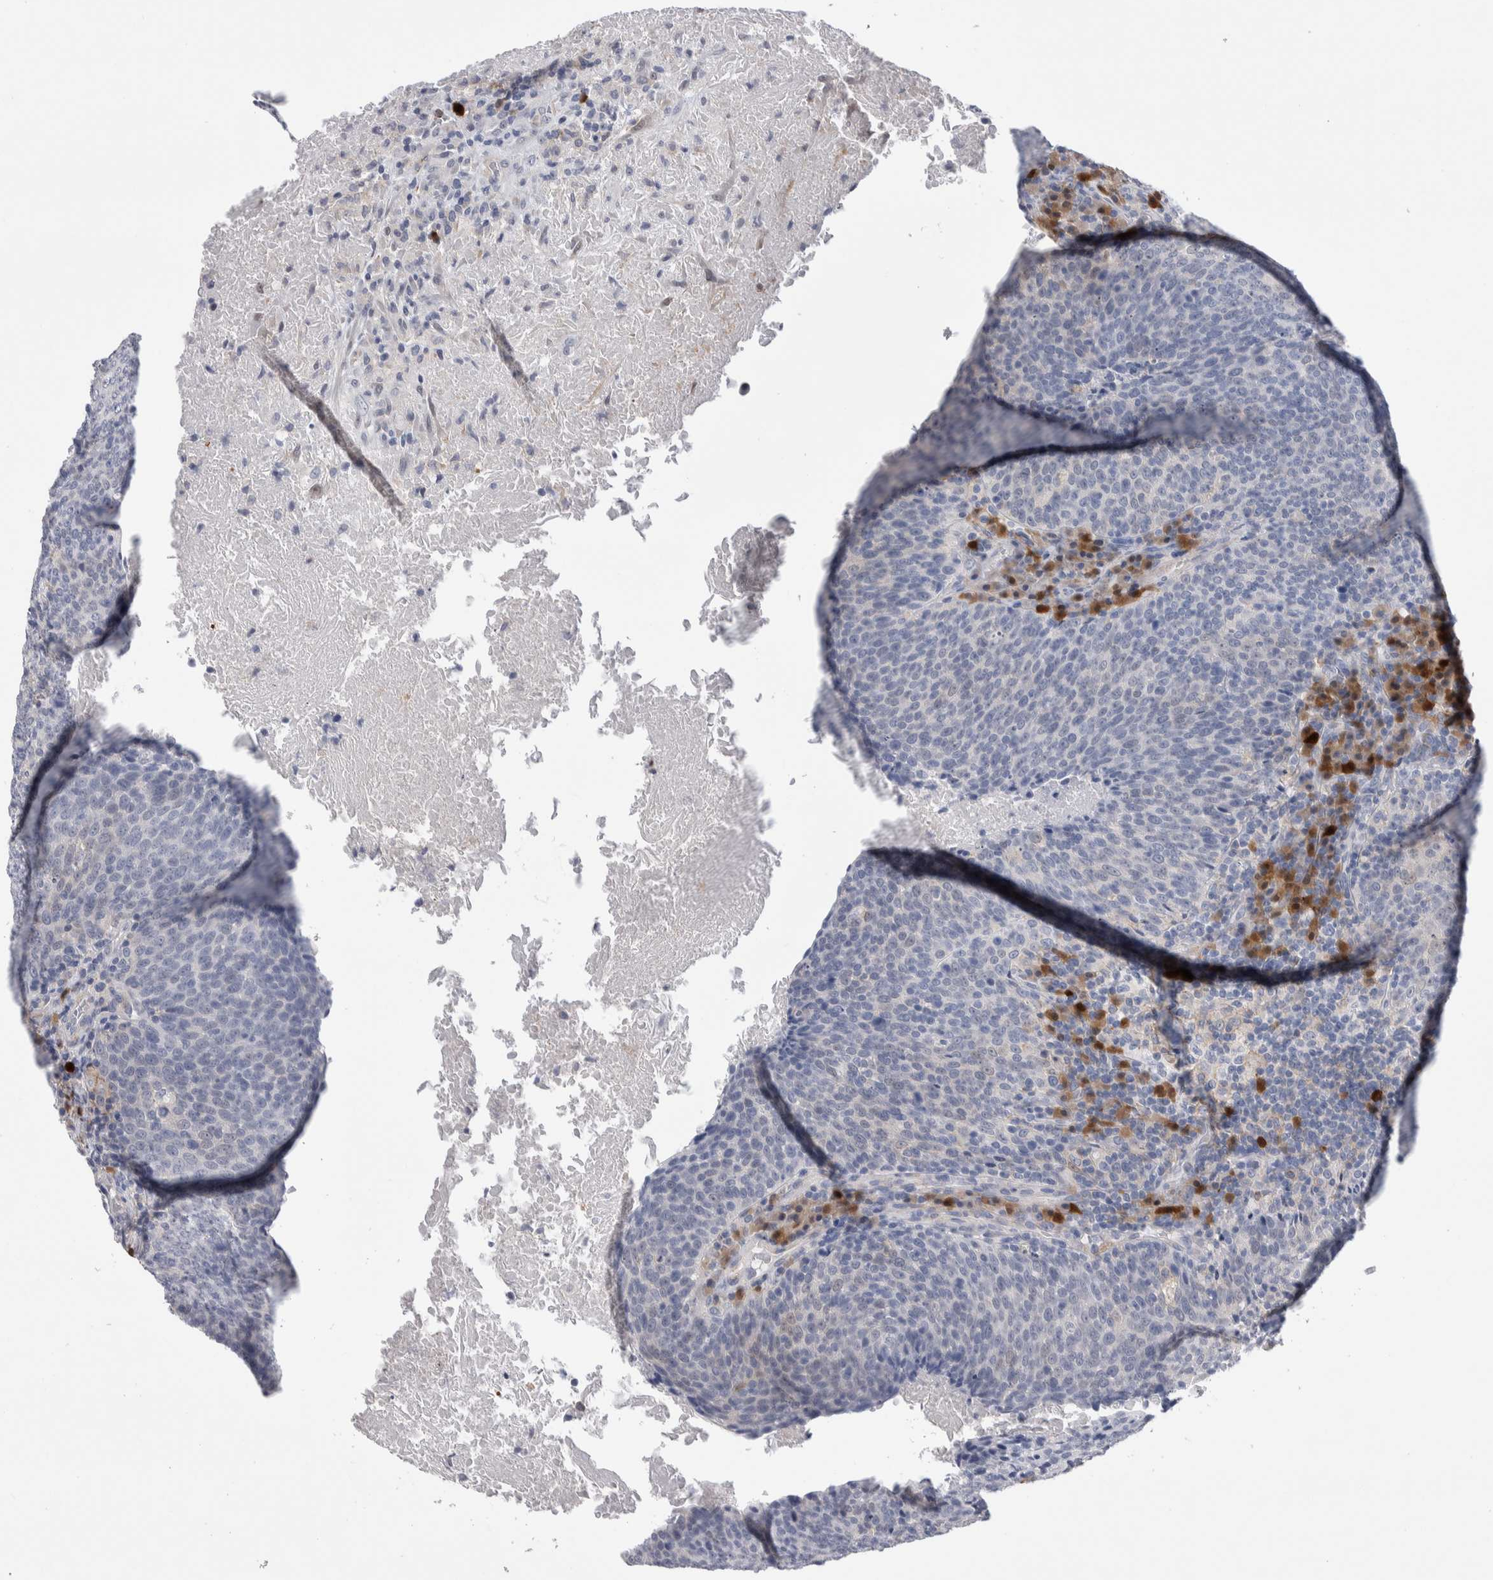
{"staining": {"intensity": "negative", "quantity": "none", "location": "none"}, "tissue": "head and neck cancer", "cell_type": "Tumor cells", "image_type": "cancer", "snomed": [{"axis": "morphology", "description": "Squamous cell carcinoma, NOS"}, {"axis": "morphology", "description": "Squamous cell carcinoma, metastatic, NOS"}, {"axis": "topography", "description": "Lymph node"}, {"axis": "topography", "description": "Head-Neck"}], "caption": "Head and neck cancer (squamous cell carcinoma) was stained to show a protein in brown. There is no significant expression in tumor cells. (Brightfield microscopy of DAB IHC at high magnification).", "gene": "LURAP1L", "patient": {"sex": "male", "age": 62}}